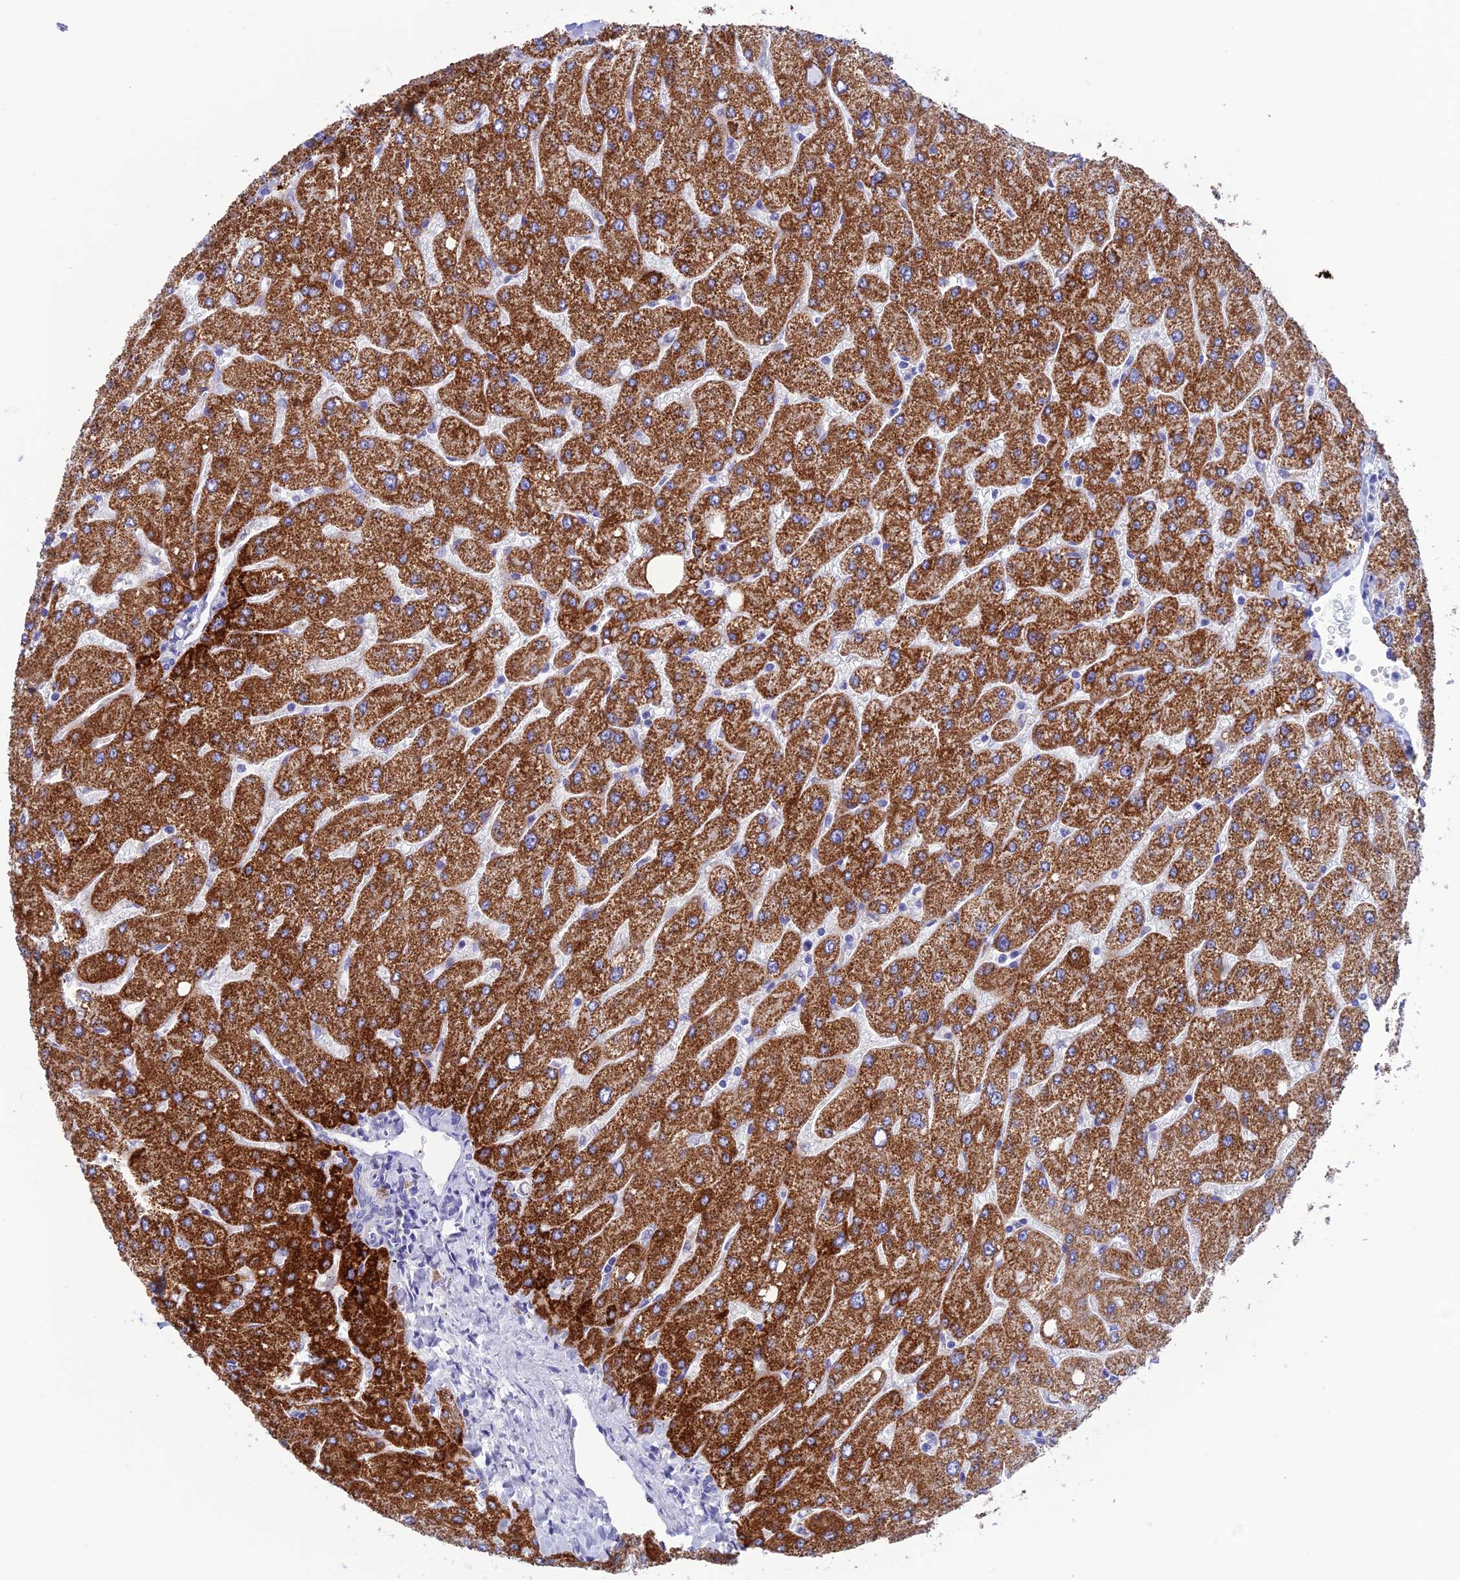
{"staining": {"intensity": "negative", "quantity": "none", "location": "none"}, "tissue": "liver", "cell_type": "Cholangiocytes", "image_type": "normal", "snomed": [{"axis": "morphology", "description": "Normal tissue, NOS"}, {"axis": "topography", "description": "Liver"}], "caption": "Liver stained for a protein using IHC shows no staining cholangiocytes.", "gene": "NXPE4", "patient": {"sex": "male", "age": 55}}